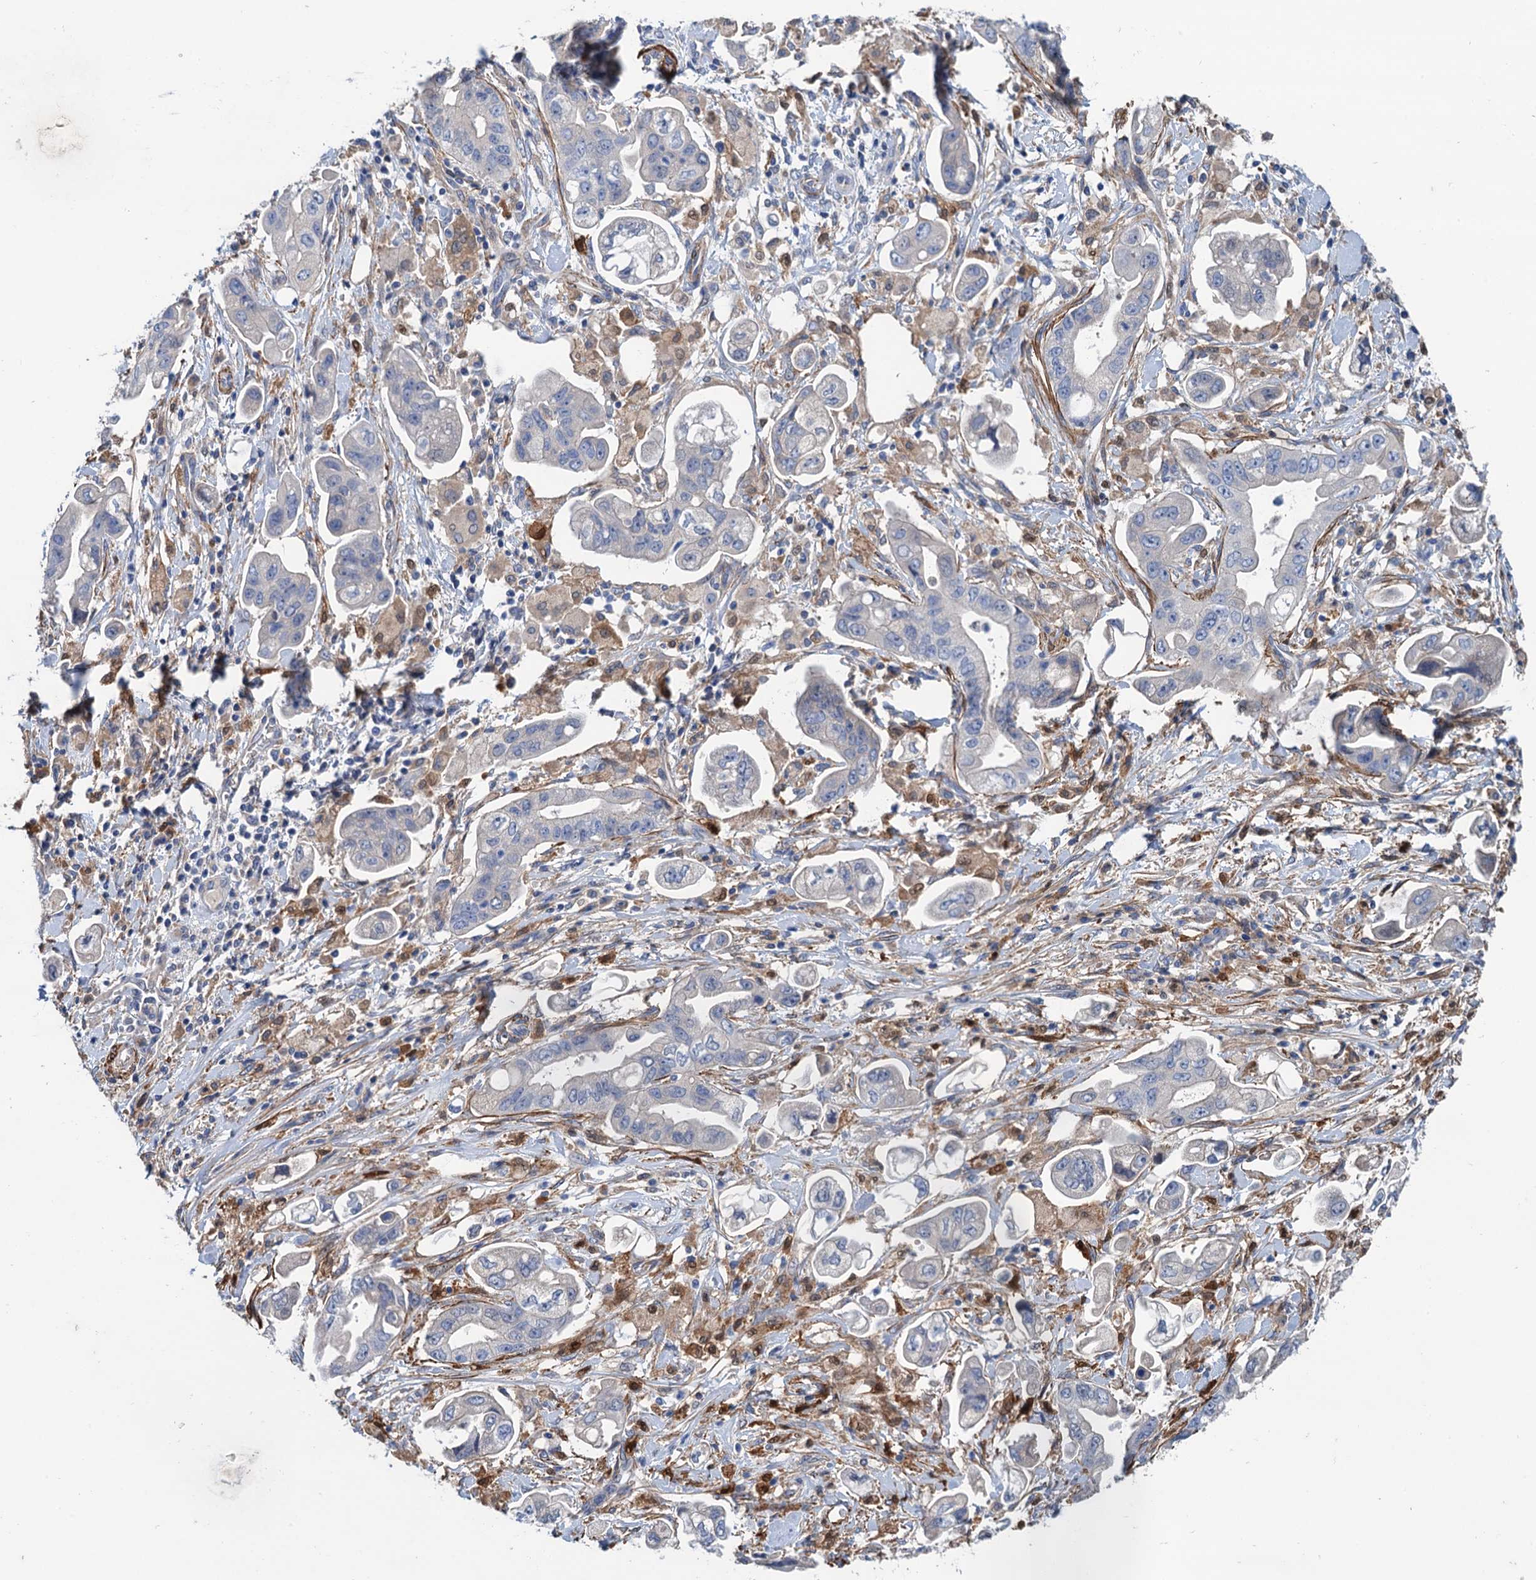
{"staining": {"intensity": "negative", "quantity": "none", "location": "none"}, "tissue": "stomach cancer", "cell_type": "Tumor cells", "image_type": "cancer", "snomed": [{"axis": "morphology", "description": "Adenocarcinoma, NOS"}, {"axis": "topography", "description": "Stomach"}], "caption": "Stomach cancer (adenocarcinoma) was stained to show a protein in brown. There is no significant positivity in tumor cells.", "gene": "CSTPP1", "patient": {"sex": "male", "age": 62}}